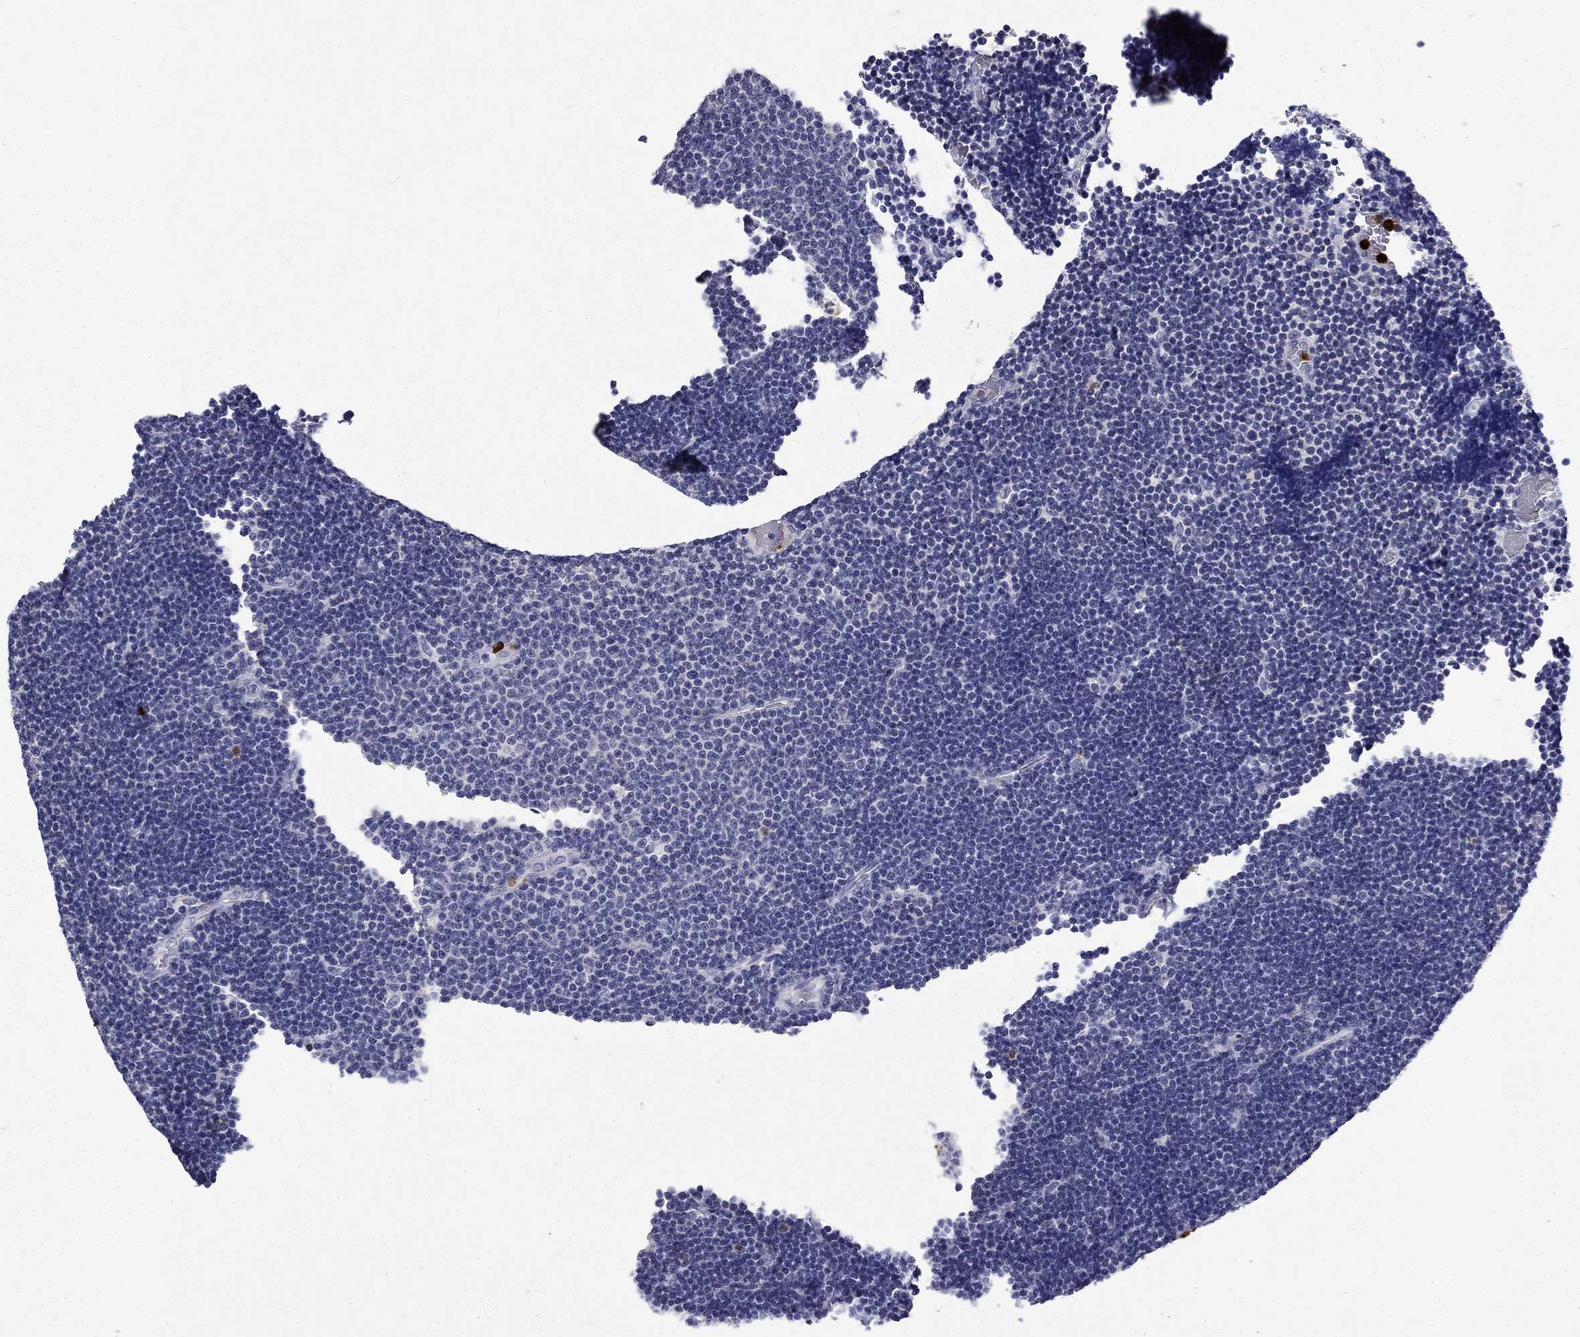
{"staining": {"intensity": "negative", "quantity": "none", "location": "none"}, "tissue": "lymphoma", "cell_type": "Tumor cells", "image_type": "cancer", "snomed": [{"axis": "morphology", "description": "Malignant lymphoma, non-Hodgkin's type, Low grade"}, {"axis": "topography", "description": "Brain"}], "caption": "Immunohistochemistry of human lymphoma displays no positivity in tumor cells. (Brightfield microscopy of DAB immunohistochemistry (IHC) at high magnification).", "gene": "IRF5", "patient": {"sex": "female", "age": 66}}